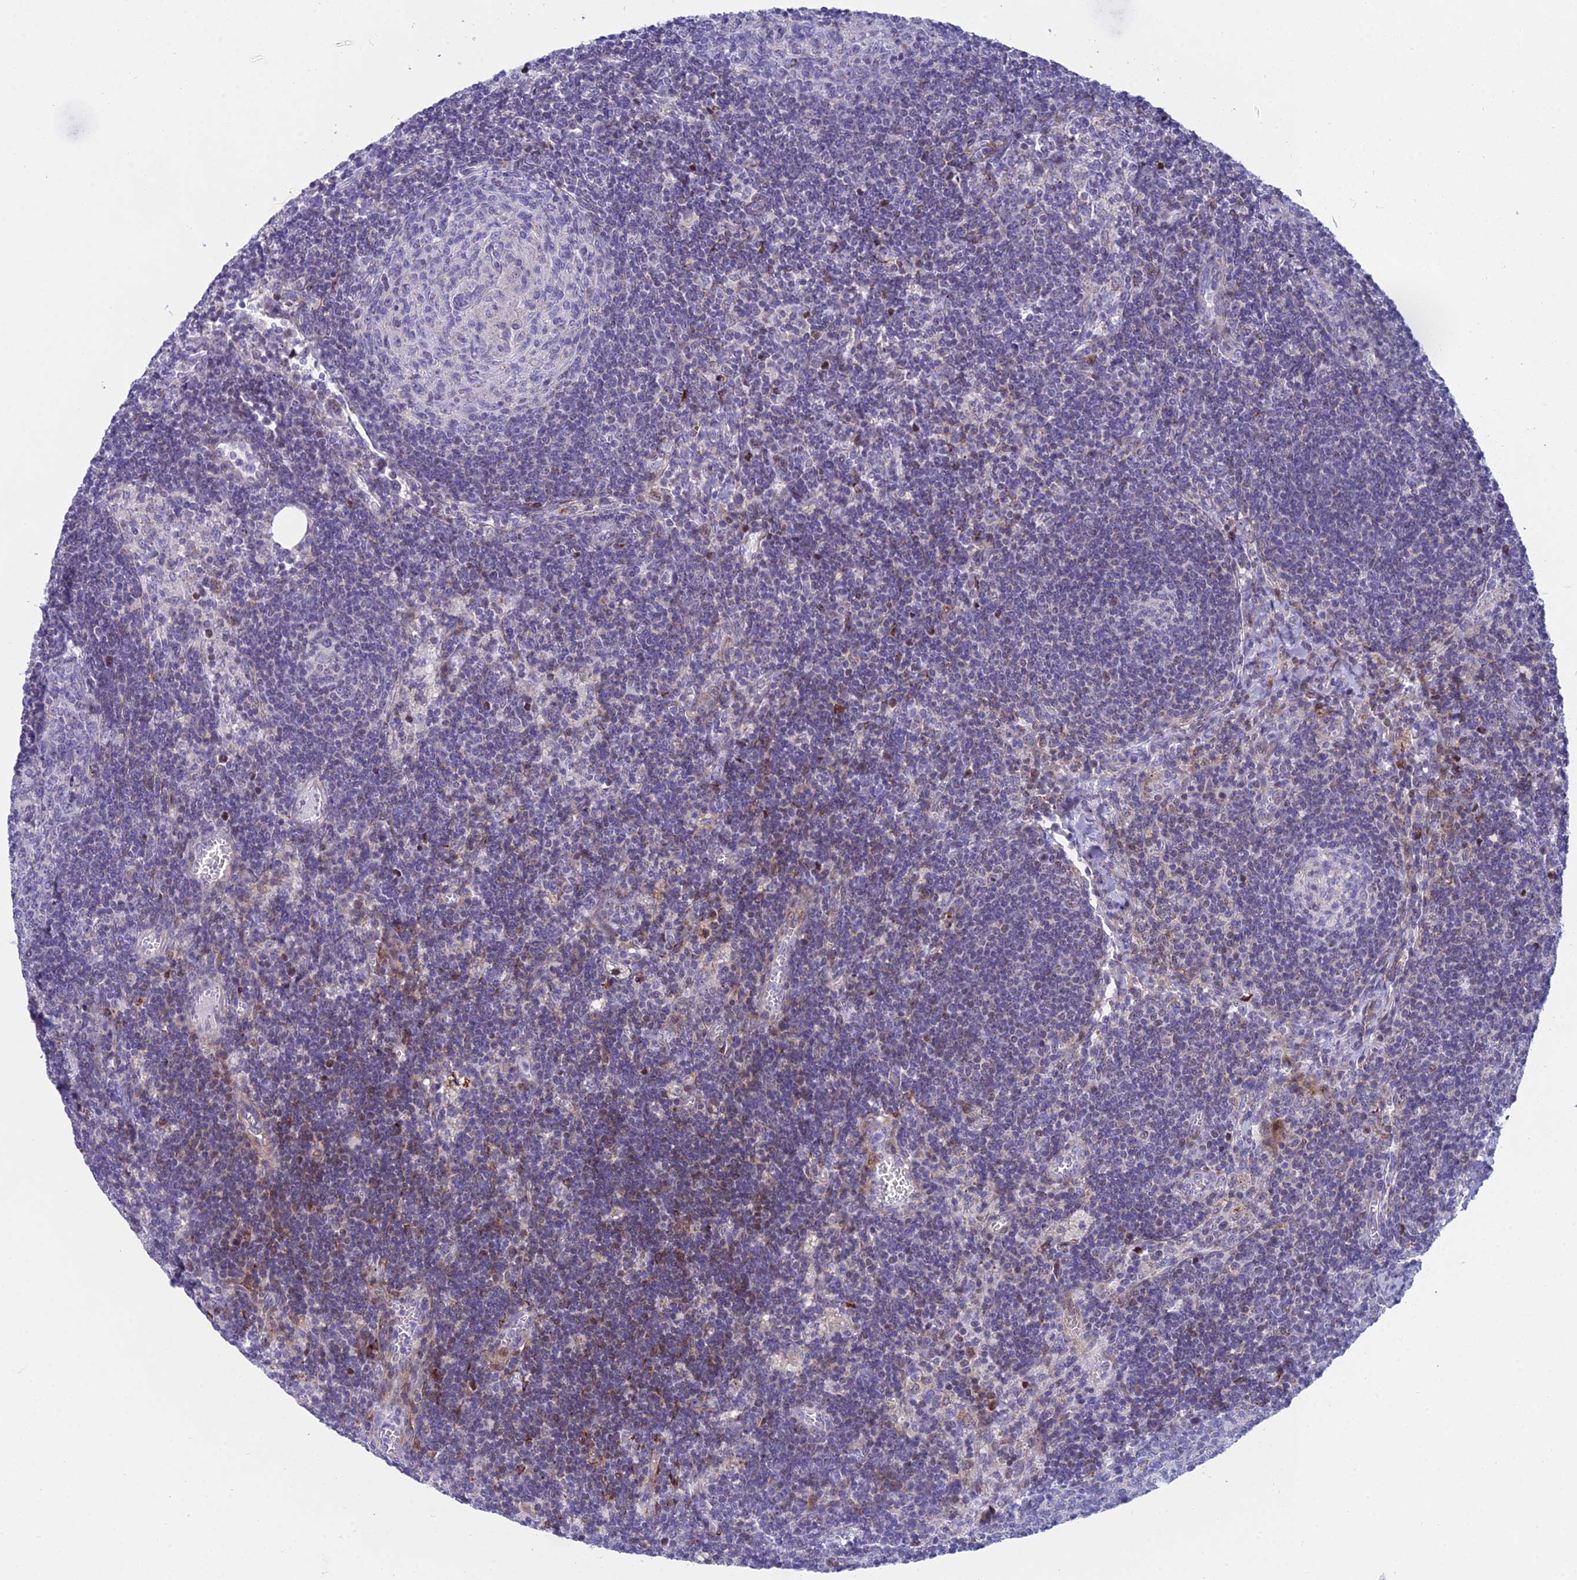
{"staining": {"intensity": "negative", "quantity": "none", "location": "none"}, "tissue": "lymph node", "cell_type": "Germinal center cells", "image_type": "normal", "snomed": [{"axis": "morphology", "description": "Normal tissue, NOS"}, {"axis": "topography", "description": "Lymph node"}], "caption": "A micrograph of human lymph node is negative for staining in germinal center cells. (Brightfield microscopy of DAB (3,3'-diaminobenzidine) immunohistochemistry (IHC) at high magnification).", "gene": "PRR13", "patient": {"sex": "female", "age": 73}}